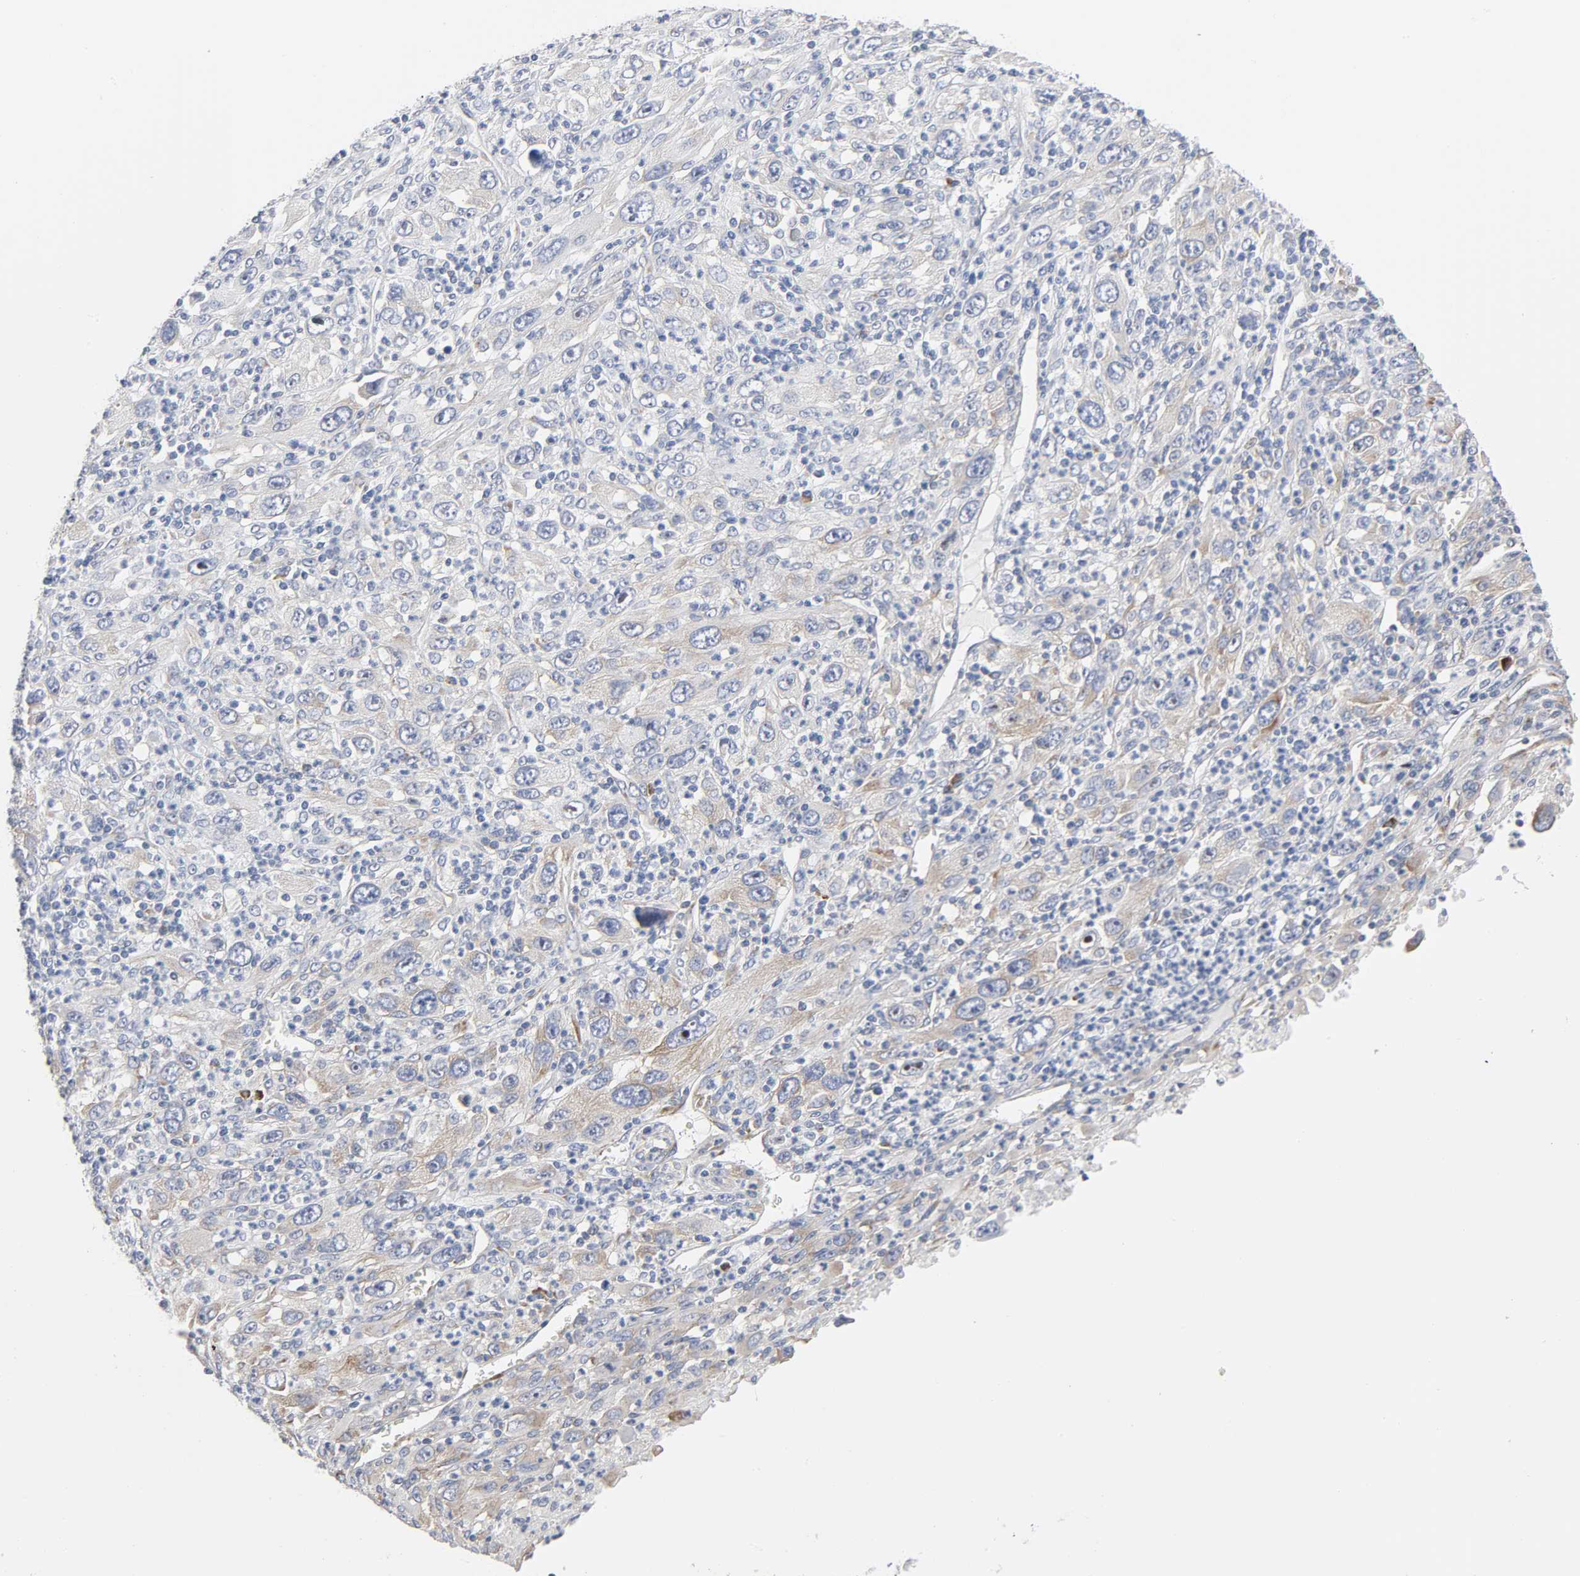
{"staining": {"intensity": "weak", "quantity": "25%-75%", "location": "cytoplasmic/membranous"}, "tissue": "melanoma", "cell_type": "Tumor cells", "image_type": "cancer", "snomed": [{"axis": "morphology", "description": "Malignant melanoma, Metastatic site"}, {"axis": "topography", "description": "Skin"}], "caption": "Tumor cells show weak cytoplasmic/membranous expression in about 25%-75% of cells in malignant melanoma (metastatic site).", "gene": "REL", "patient": {"sex": "female", "age": 56}}